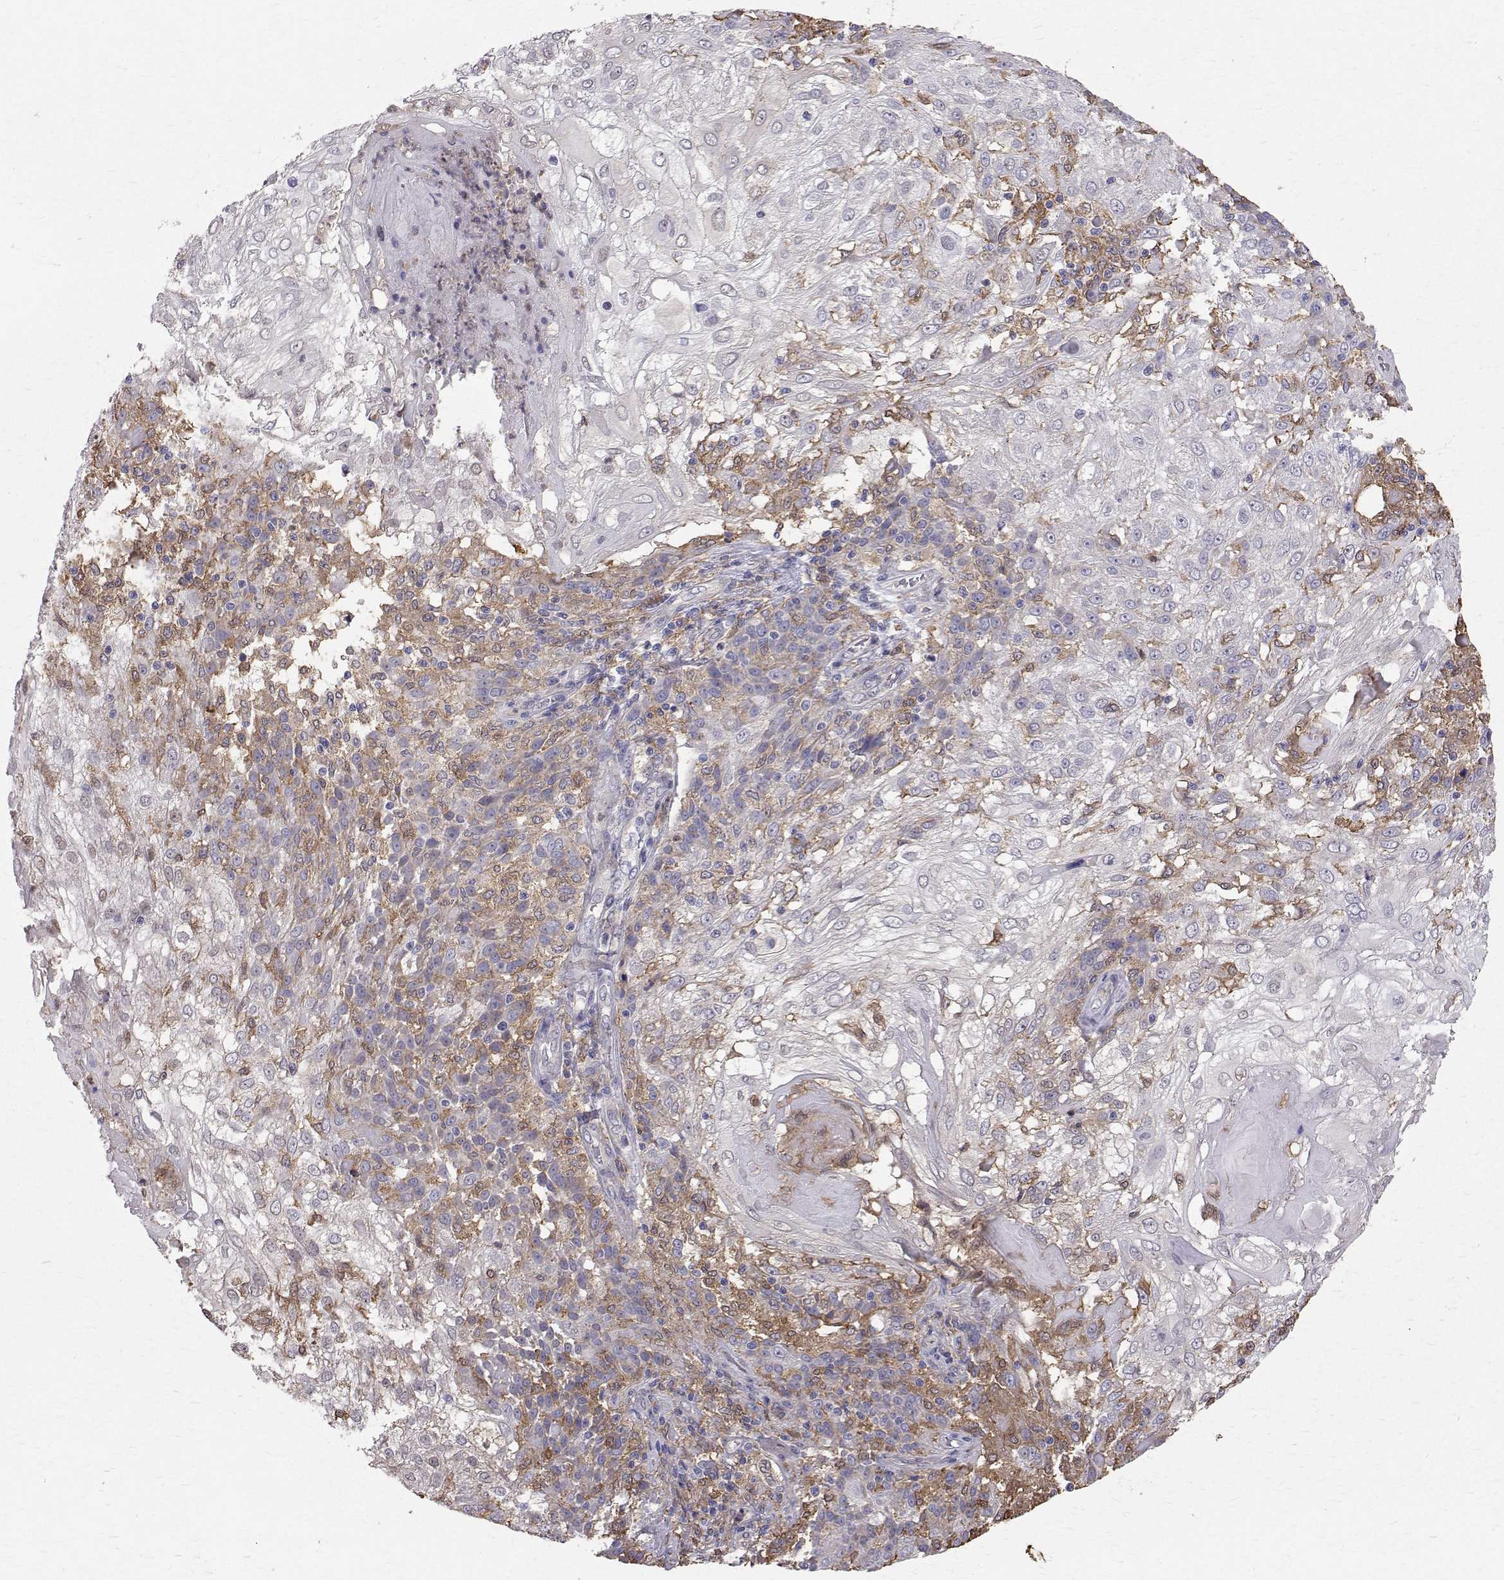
{"staining": {"intensity": "negative", "quantity": "none", "location": "none"}, "tissue": "skin cancer", "cell_type": "Tumor cells", "image_type": "cancer", "snomed": [{"axis": "morphology", "description": "Normal tissue, NOS"}, {"axis": "morphology", "description": "Squamous cell carcinoma, NOS"}, {"axis": "topography", "description": "Skin"}], "caption": "Micrograph shows no significant protein positivity in tumor cells of skin cancer (squamous cell carcinoma).", "gene": "CCDC89", "patient": {"sex": "female", "age": 83}}